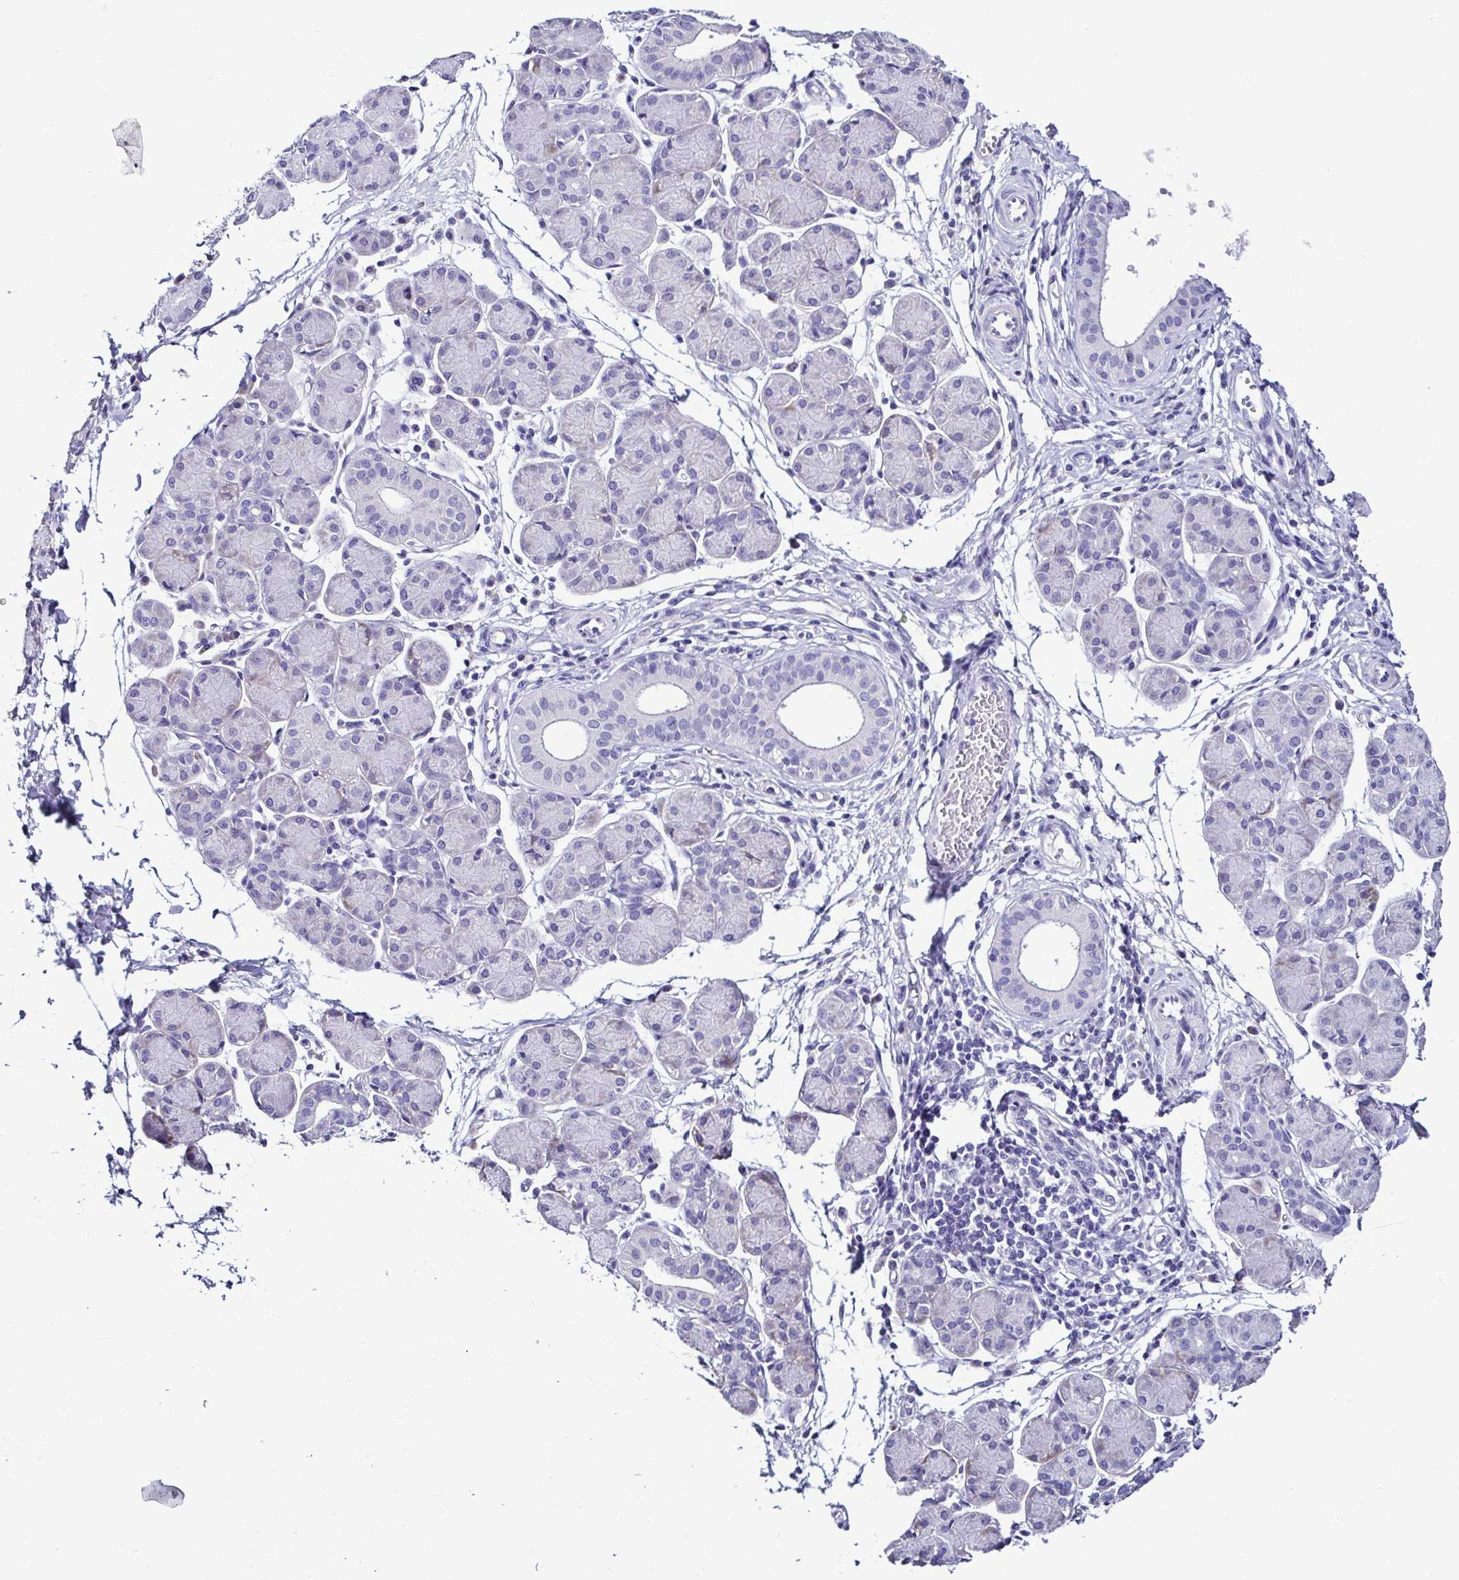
{"staining": {"intensity": "negative", "quantity": "none", "location": "none"}, "tissue": "salivary gland", "cell_type": "Glandular cells", "image_type": "normal", "snomed": [{"axis": "morphology", "description": "Normal tissue, NOS"}, {"axis": "morphology", "description": "Inflammation, NOS"}, {"axis": "topography", "description": "Lymph node"}, {"axis": "topography", "description": "Salivary gland"}], "caption": "There is no significant expression in glandular cells of salivary gland. (Brightfield microscopy of DAB IHC at high magnification).", "gene": "SRL", "patient": {"sex": "male", "age": 3}}